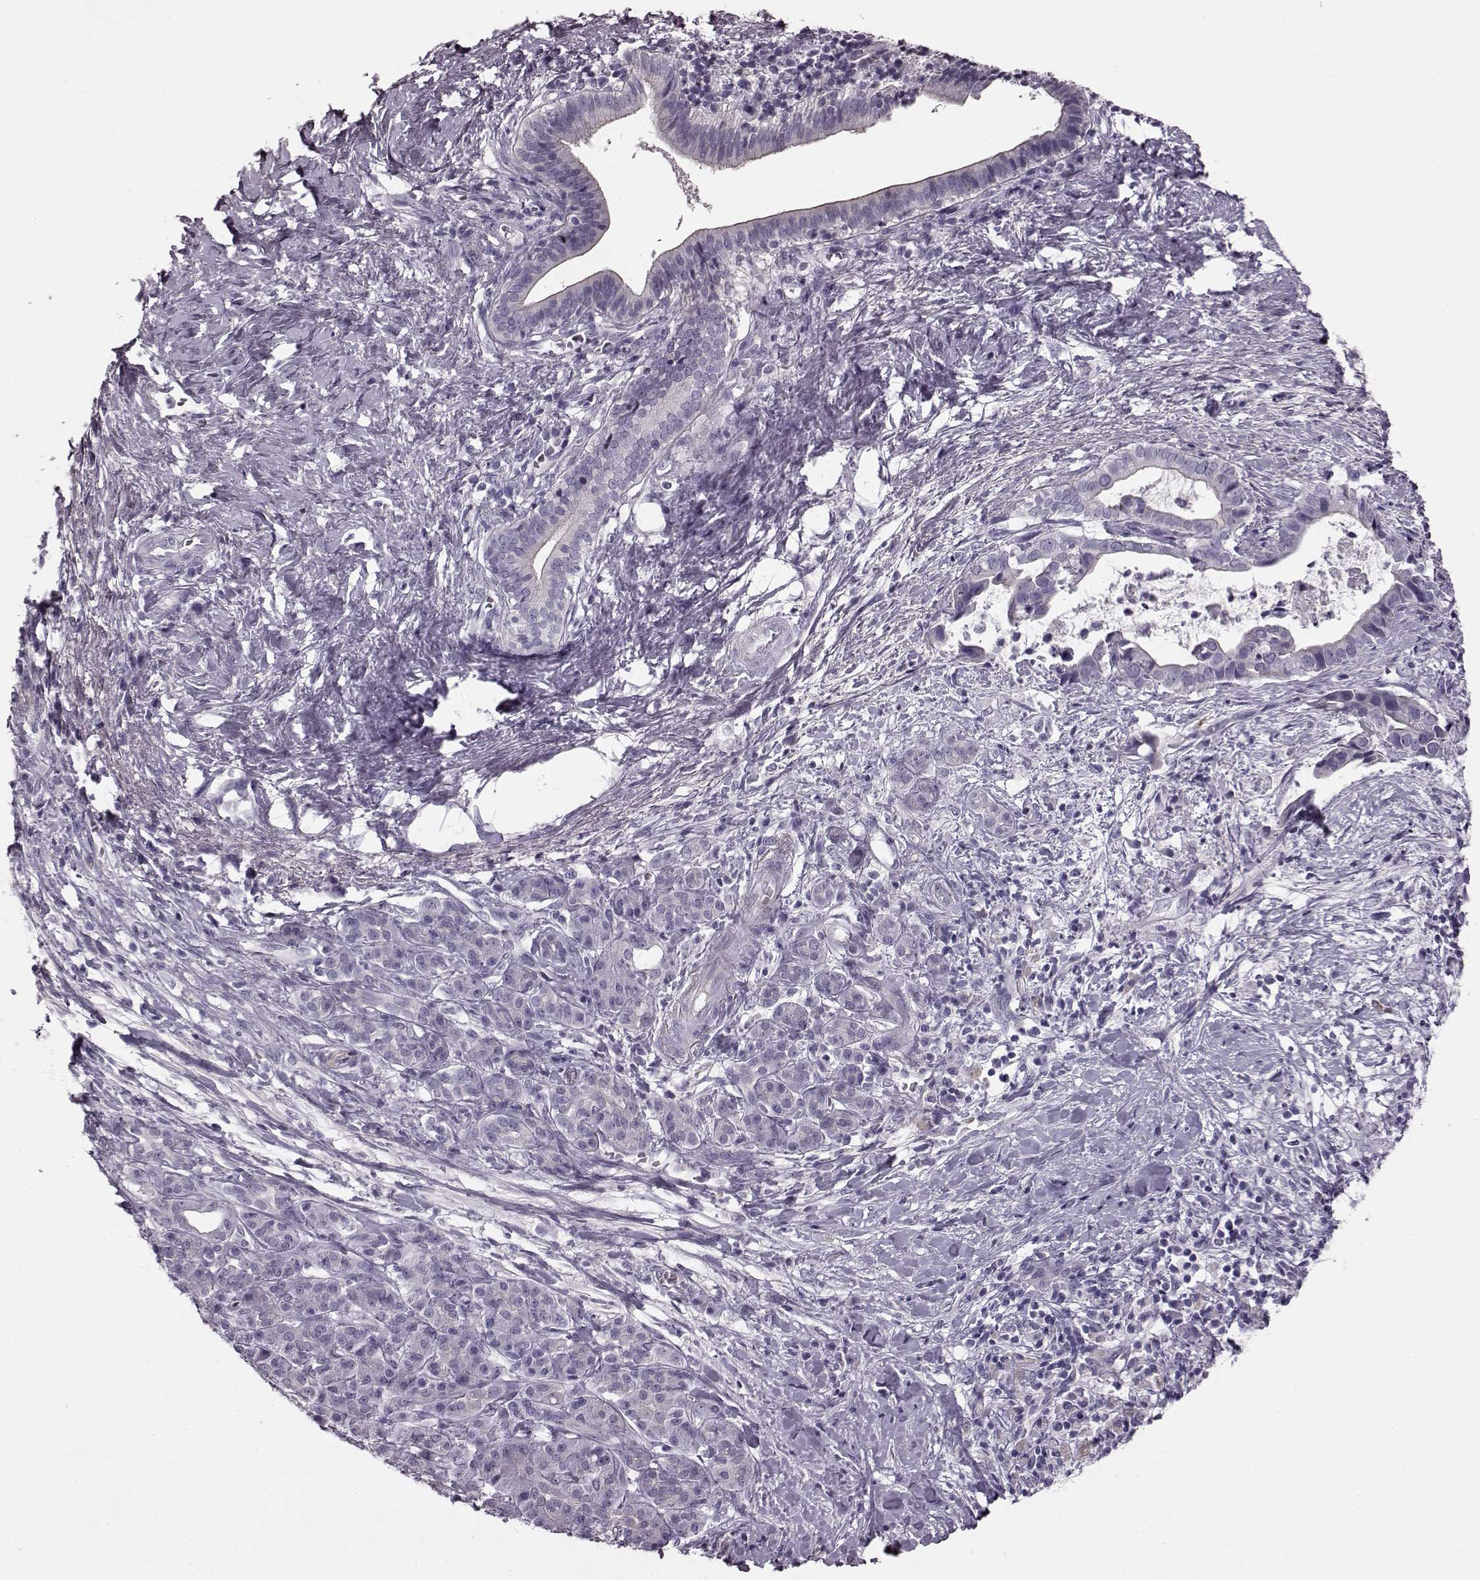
{"staining": {"intensity": "negative", "quantity": "none", "location": "none"}, "tissue": "pancreatic cancer", "cell_type": "Tumor cells", "image_type": "cancer", "snomed": [{"axis": "morphology", "description": "Adenocarcinoma, NOS"}, {"axis": "topography", "description": "Pancreas"}], "caption": "Pancreatic adenocarcinoma stained for a protein using IHC displays no positivity tumor cells.", "gene": "SNTG1", "patient": {"sex": "male", "age": 61}}